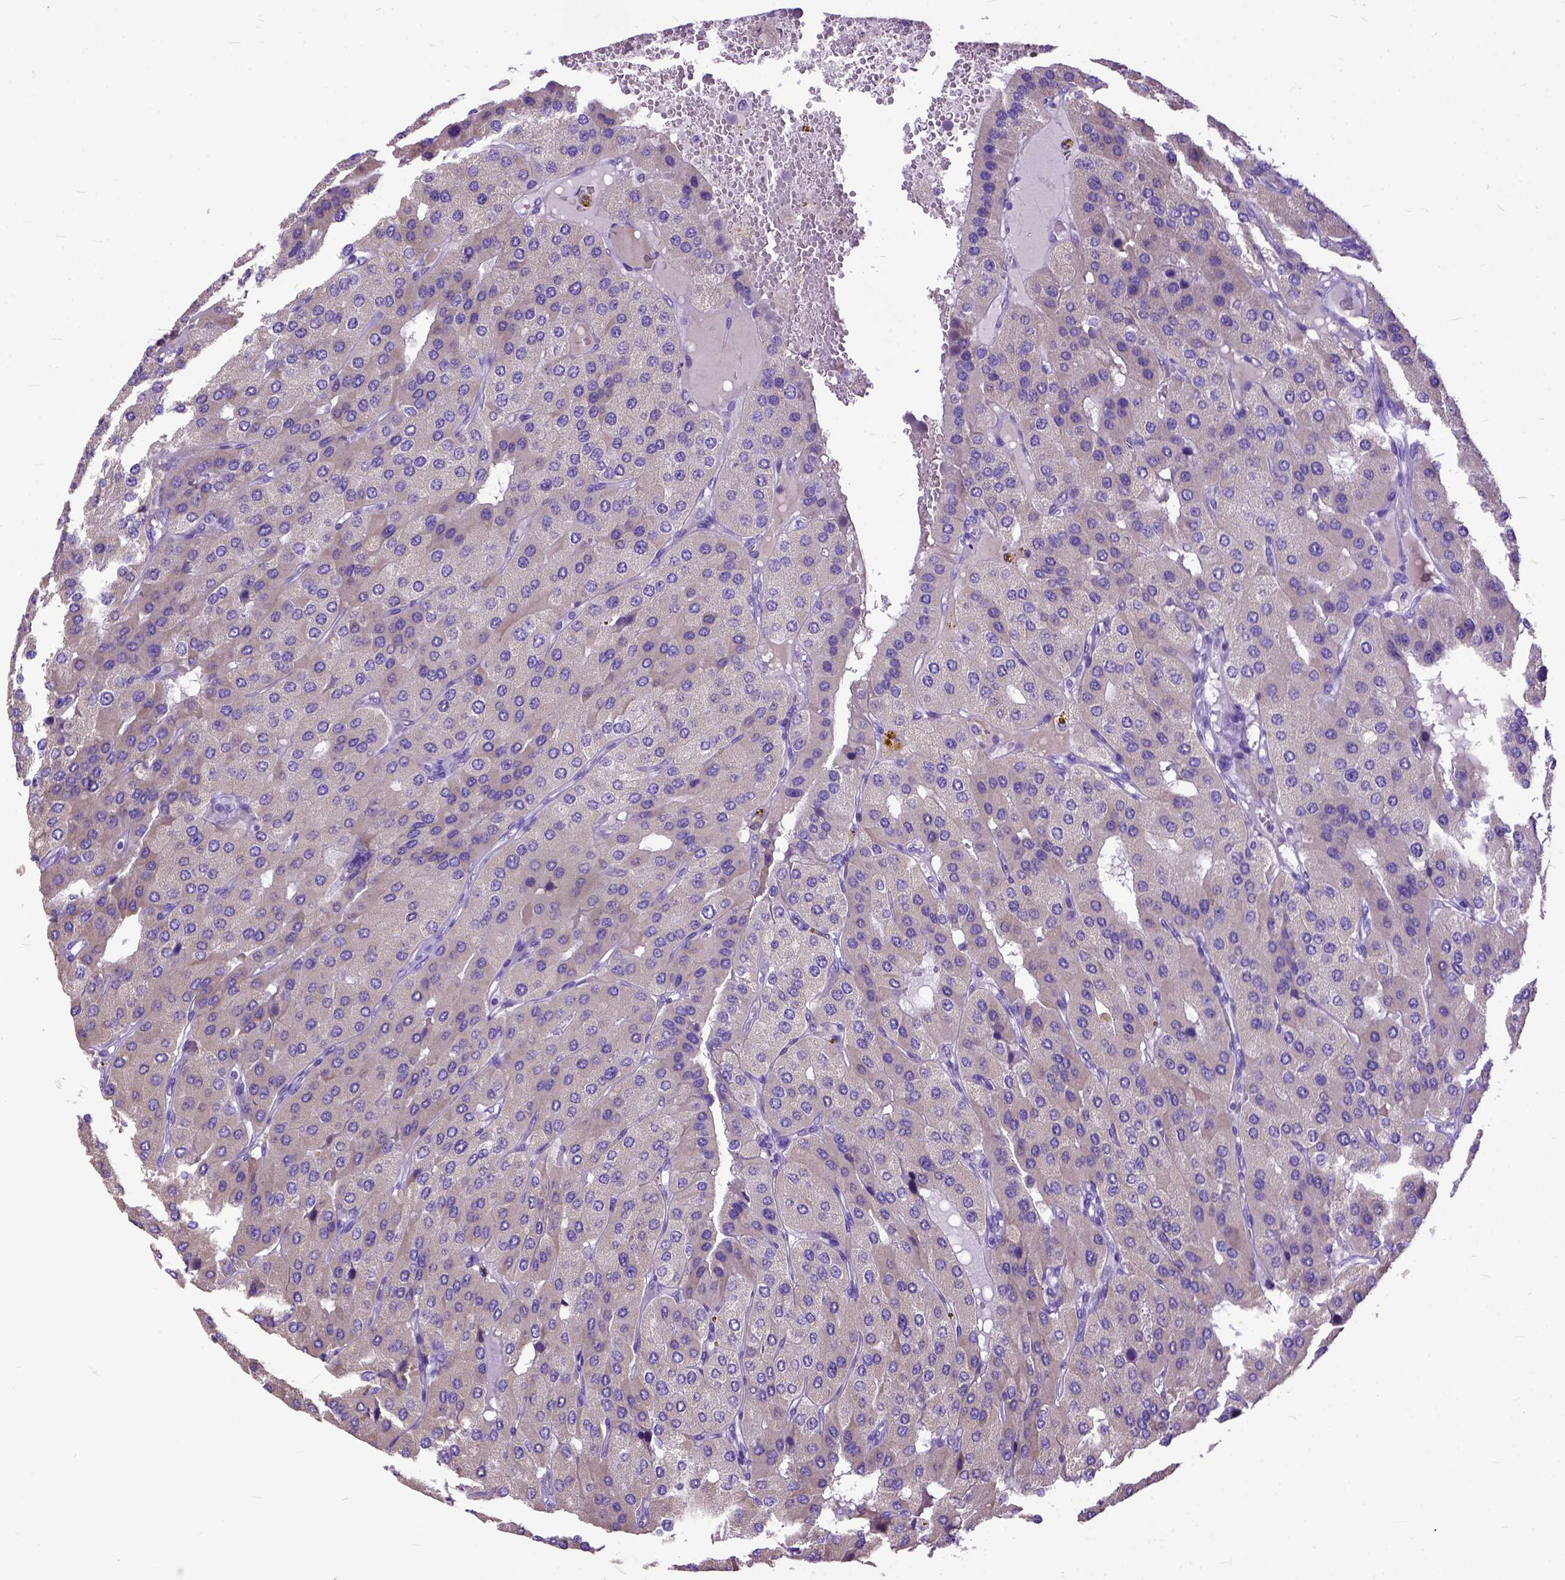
{"staining": {"intensity": "weak", "quantity": "25%-75%", "location": "cytoplasmic/membranous"}, "tissue": "parathyroid gland", "cell_type": "Glandular cells", "image_type": "normal", "snomed": [{"axis": "morphology", "description": "Normal tissue, NOS"}, {"axis": "morphology", "description": "Adenoma, NOS"}, {"axis": "topography", "description": "Parathyroid gland"}], "caption": "Protein positivity by IHC exhibits weak cytoplasmic/membranous staining in about 25%-75% of glandular cells in unremarkable parathyroid gland.", "gene": "CRB1", "patient": {"sex": "female", "age": 86}}